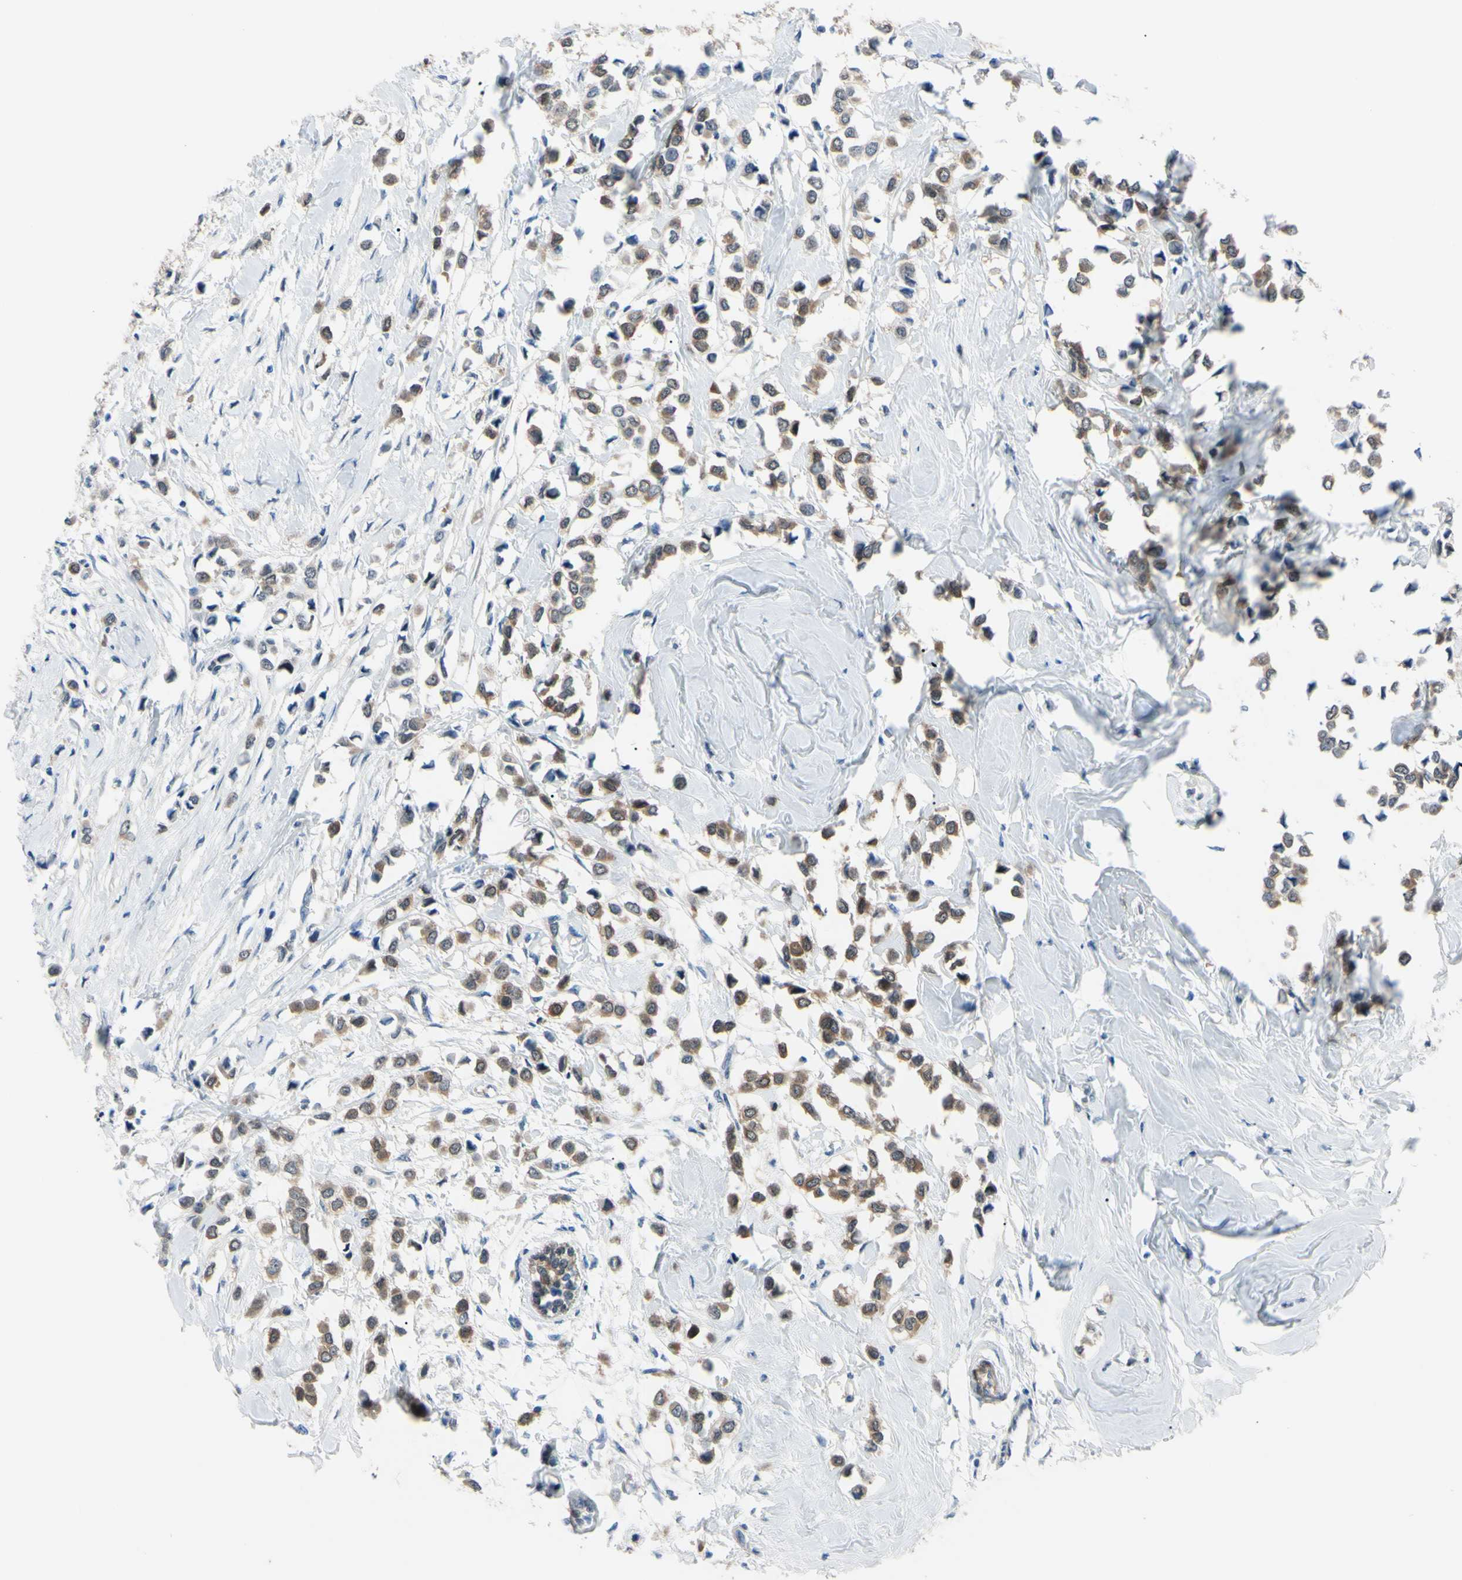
{"staining": {"intensity": "moderate", "quantity": "25%-75%", "location": "cytoplasmic/membranous"}, "tissue": "breast cancer", "cell_type": "Tumor cells", "image_type": "cancer", "snomed": [{"axis": "morphology", "description": "Lobular carcinoma"}, {"axis": "topography", "description": "Breast"}], "caption": "The histopathology image demonstrates immunohistochemical staining of breast cancer (lobular carcinoma). There is moderate cytoplasmic/membranous expression is identified in about 25%-75% of tumor cells.", "gene": "NOL3", "patient": {"sex": "female", "age": 51}}